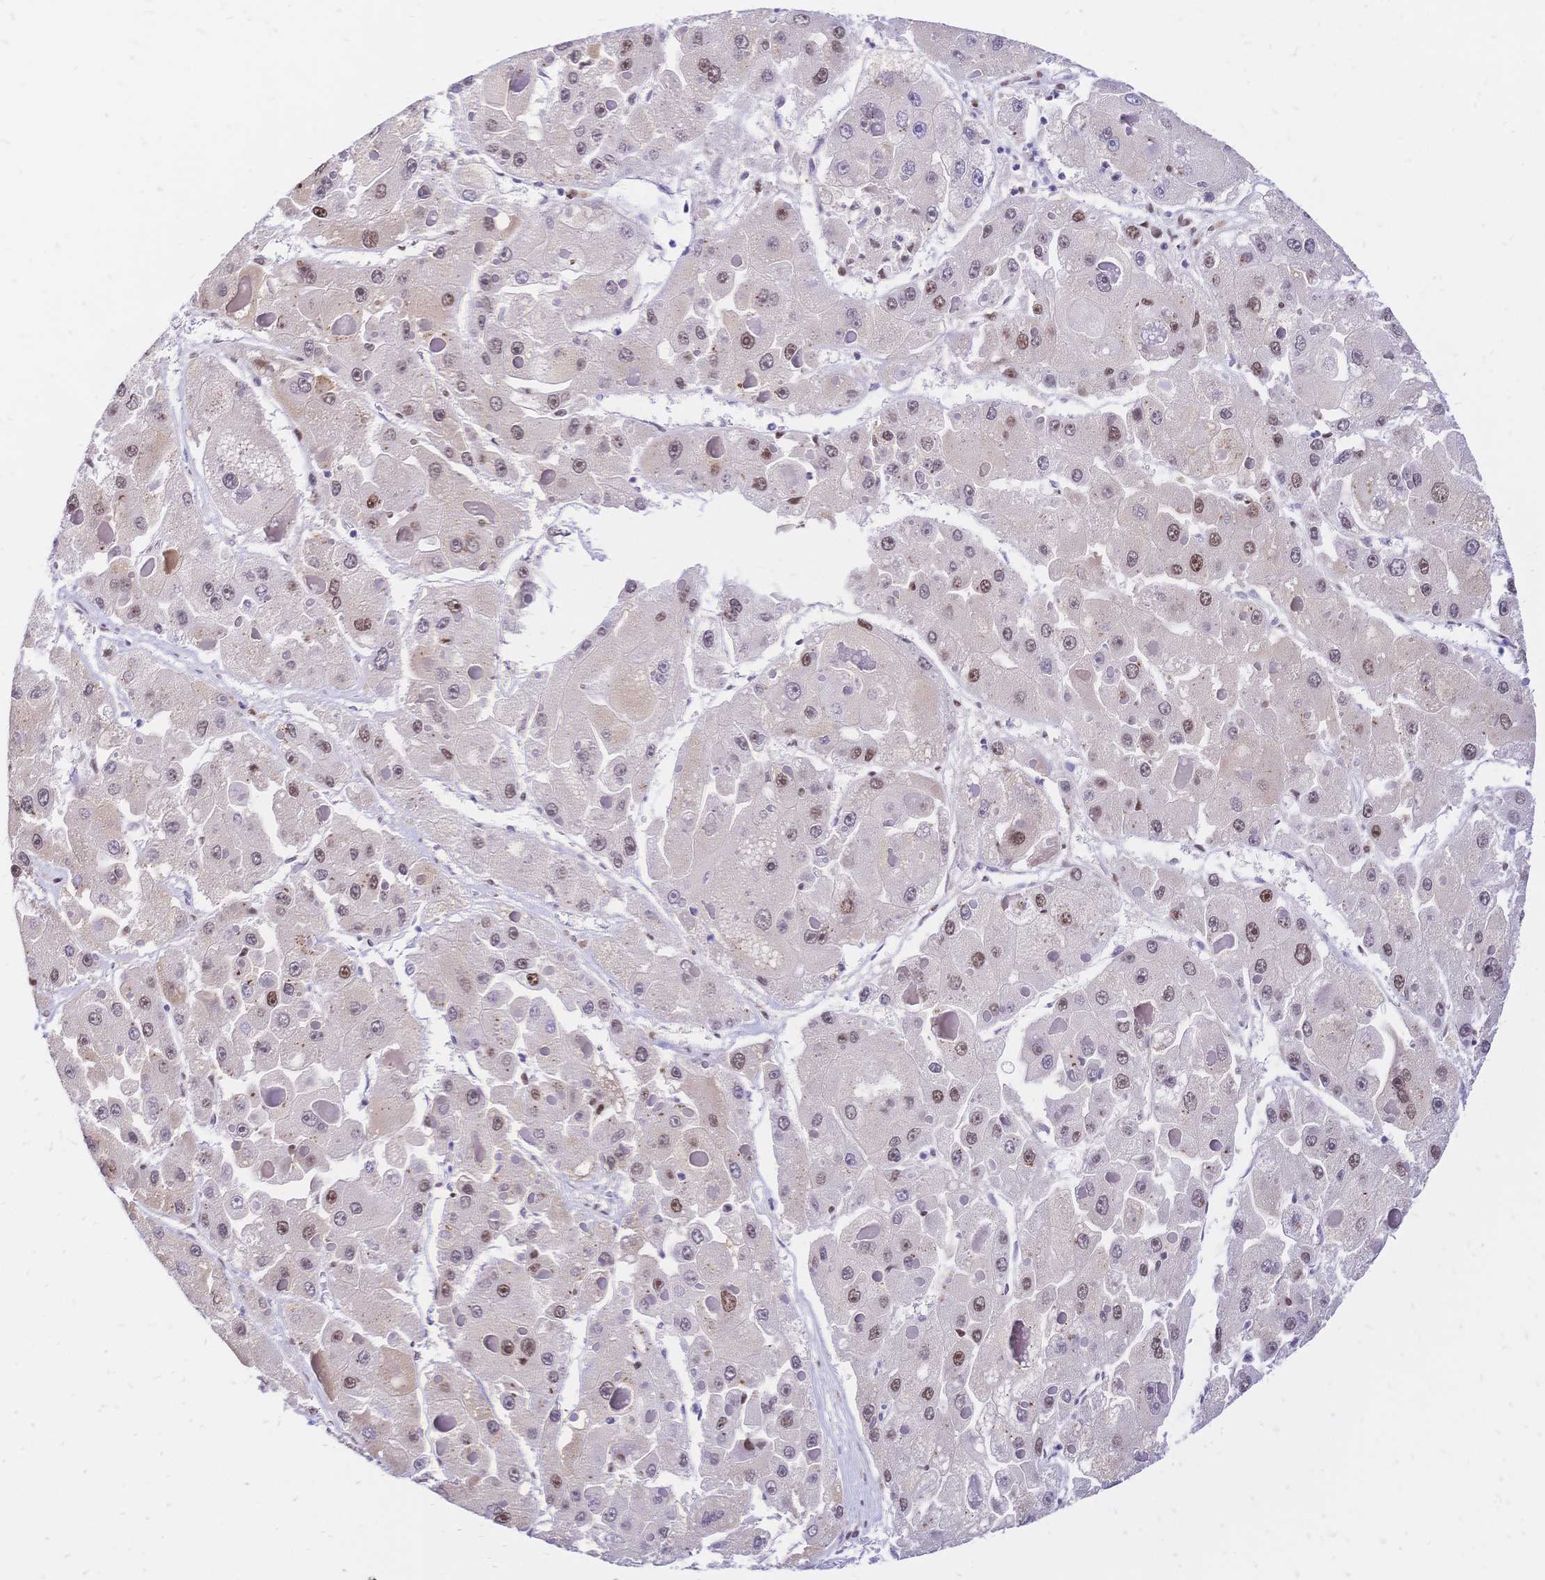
{"staining": {"intensity": "moderate", "quantity": "25%-75%", "location": "nuclear"}, "tissue": "liver cancer", "cell_type": "Tumor cells", "image_type": "cancer", "snomed": [{"axis": "morphology", "description": "Carcinoma, Hepatocellular, NOS"}, {"axis": "topography", "description": "Liver"}], "caption": "Protein positivity by IHC shows moderate nuclear positivity in approximately 25%-75% of tumor cells in hepatocellular carcinoma (liver).", "gene": "NFIC", "patient": {"sex": "female", "age": 73}}